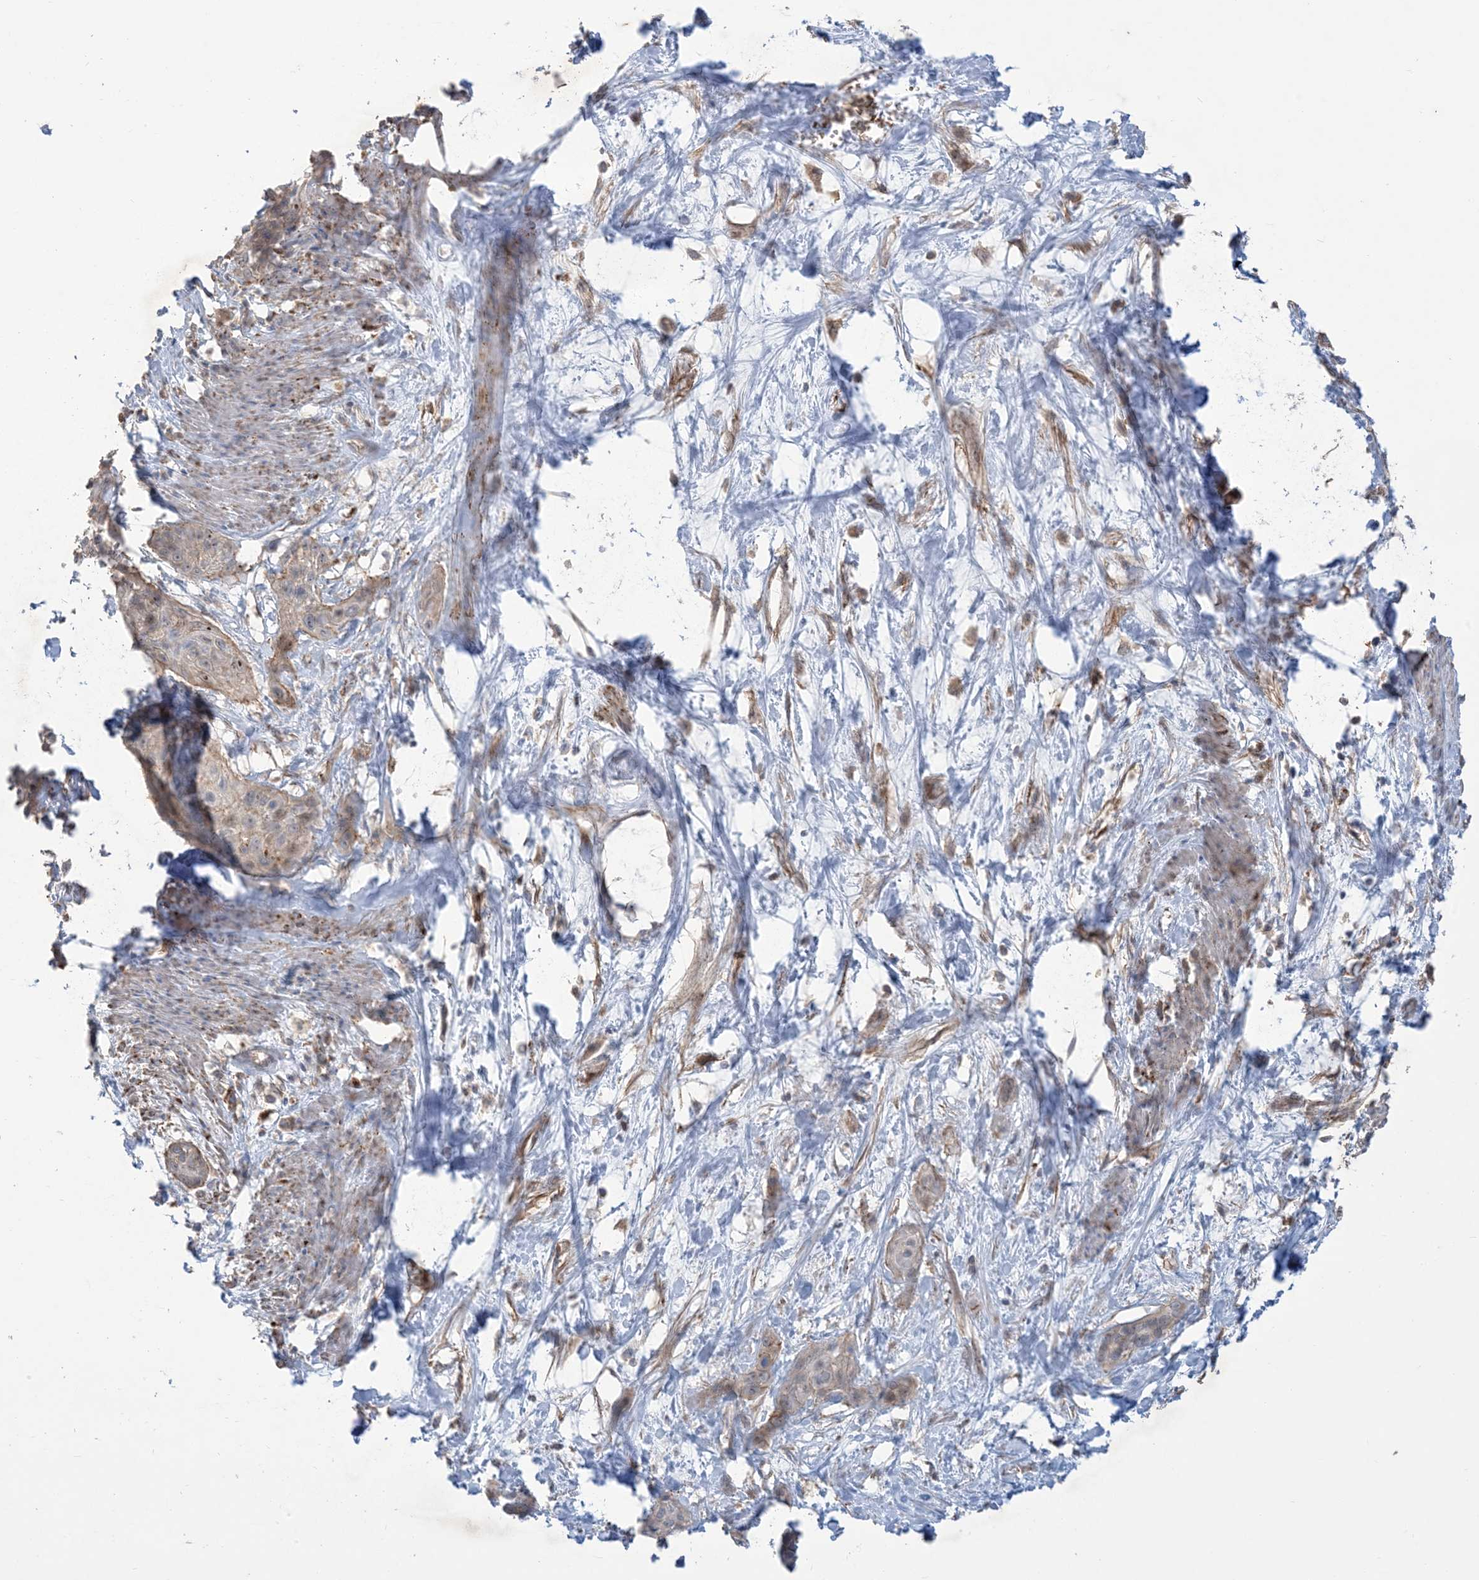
{"staining": {"intensity": "negative", "quantity": "none", "location": "none"}, "tissue": "cervical cancer", "cell_type": "Tumor cells", "image_type": "cancer", "snomed": [{"axis": "morphology", "description": "Squamous cell carcinoma, NOS"}, {"axis": "topography", "description": "Cervix"}], "caption": "Tumor cells are negative for brown protein staining in cervical cancer (squamous cell carcinoma).", "gene": "KLHL18", "patient": {"sex": "female", "age": 57}}